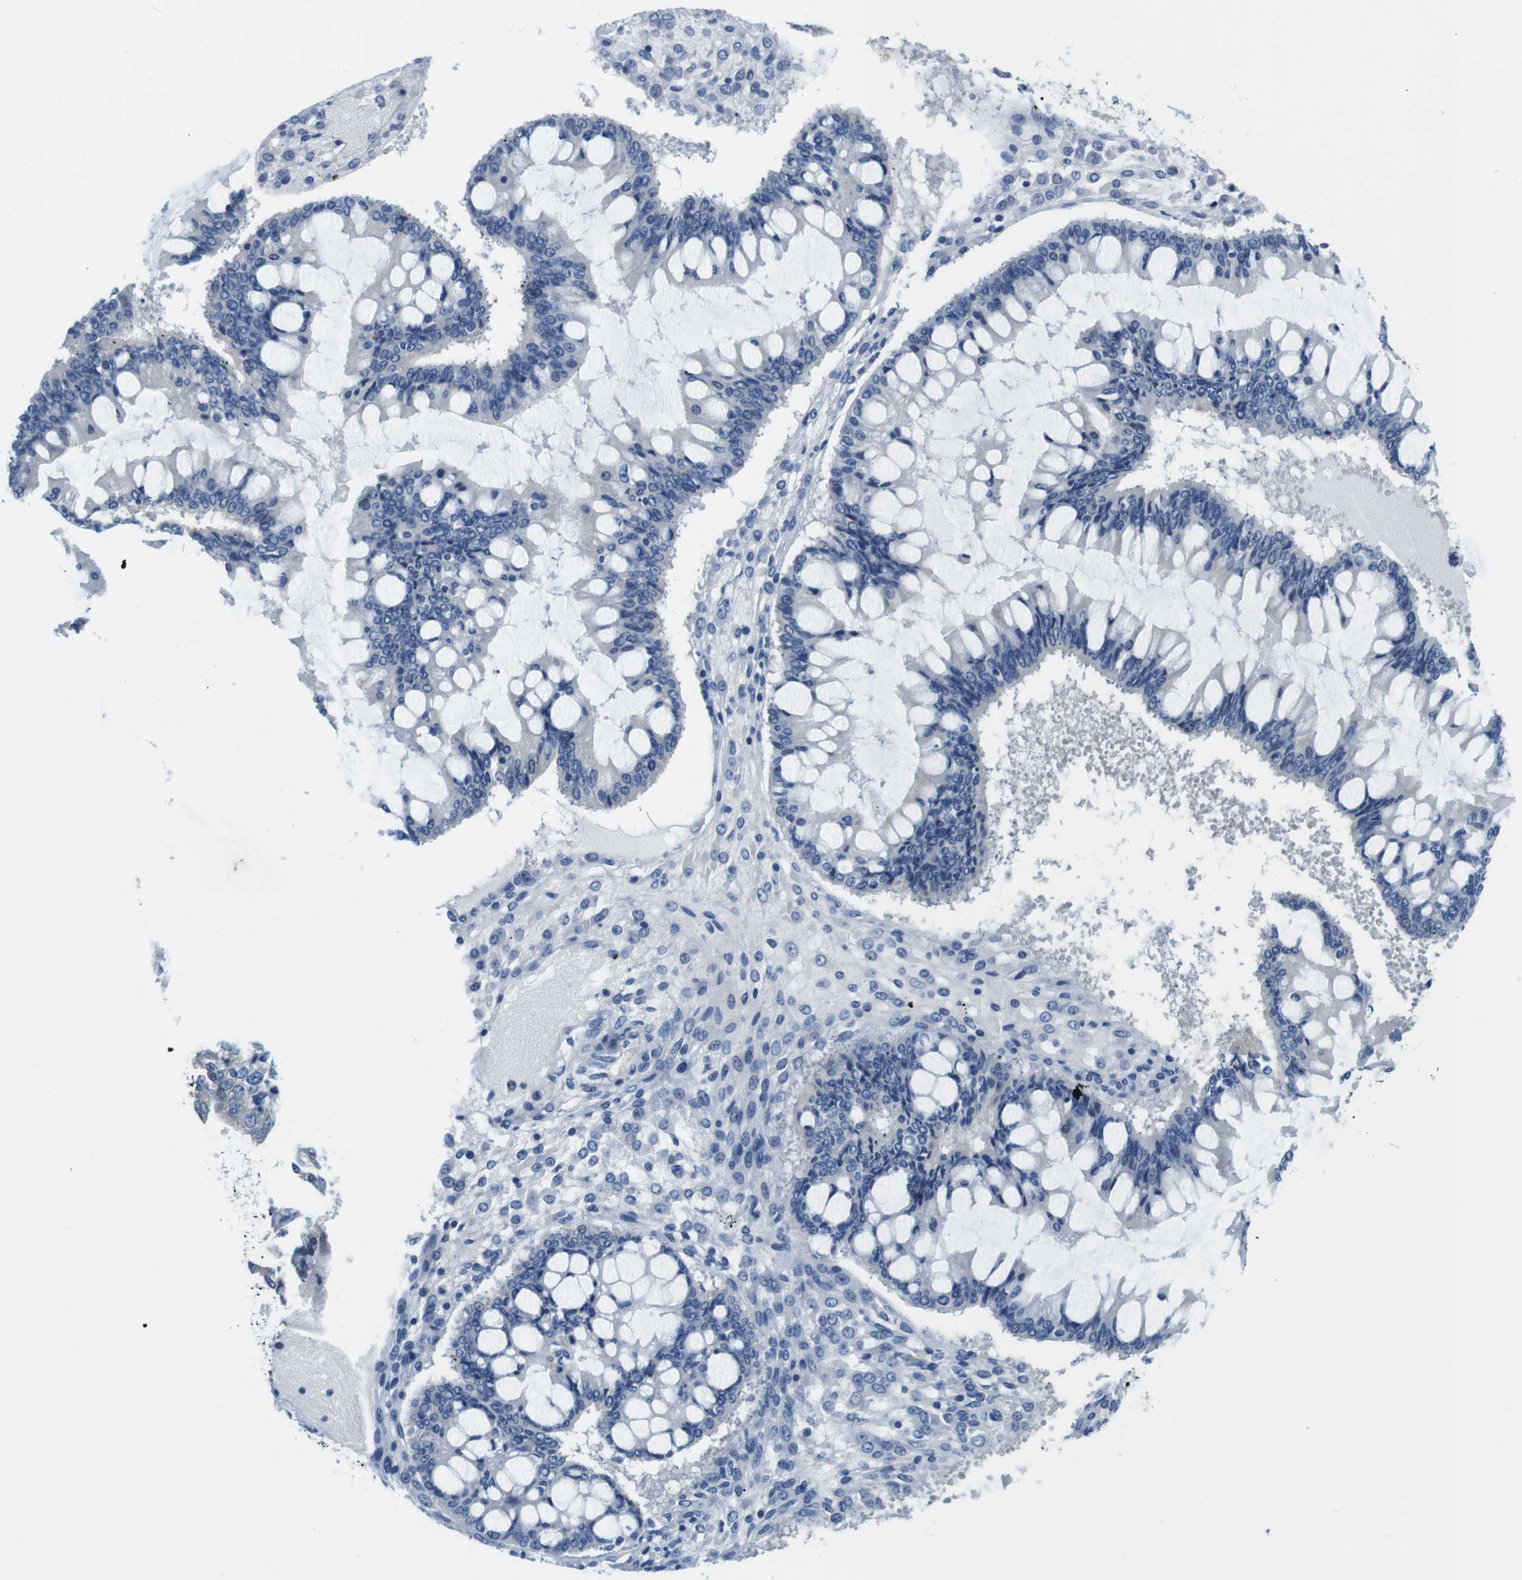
{"staining": {"intensity": "negative", "quantity": "none", "location": "none"}, "tissue": "ovarian cancer", "cell_type": "Tumor cells", "image_type": "cancer", "snomed": [{"axis": "morphology", "description": "Cystadenocarcinoma, mucinous, NOS"}, {"axis": "topography", "description": "Ovary"}], "caption": "This is an immunohistochemistry (IHC) image of human ovarian cancer. There is no expression in tumor cells.", "gene": "DENND4C", "patient": {"sex": "female", "age": 73}}